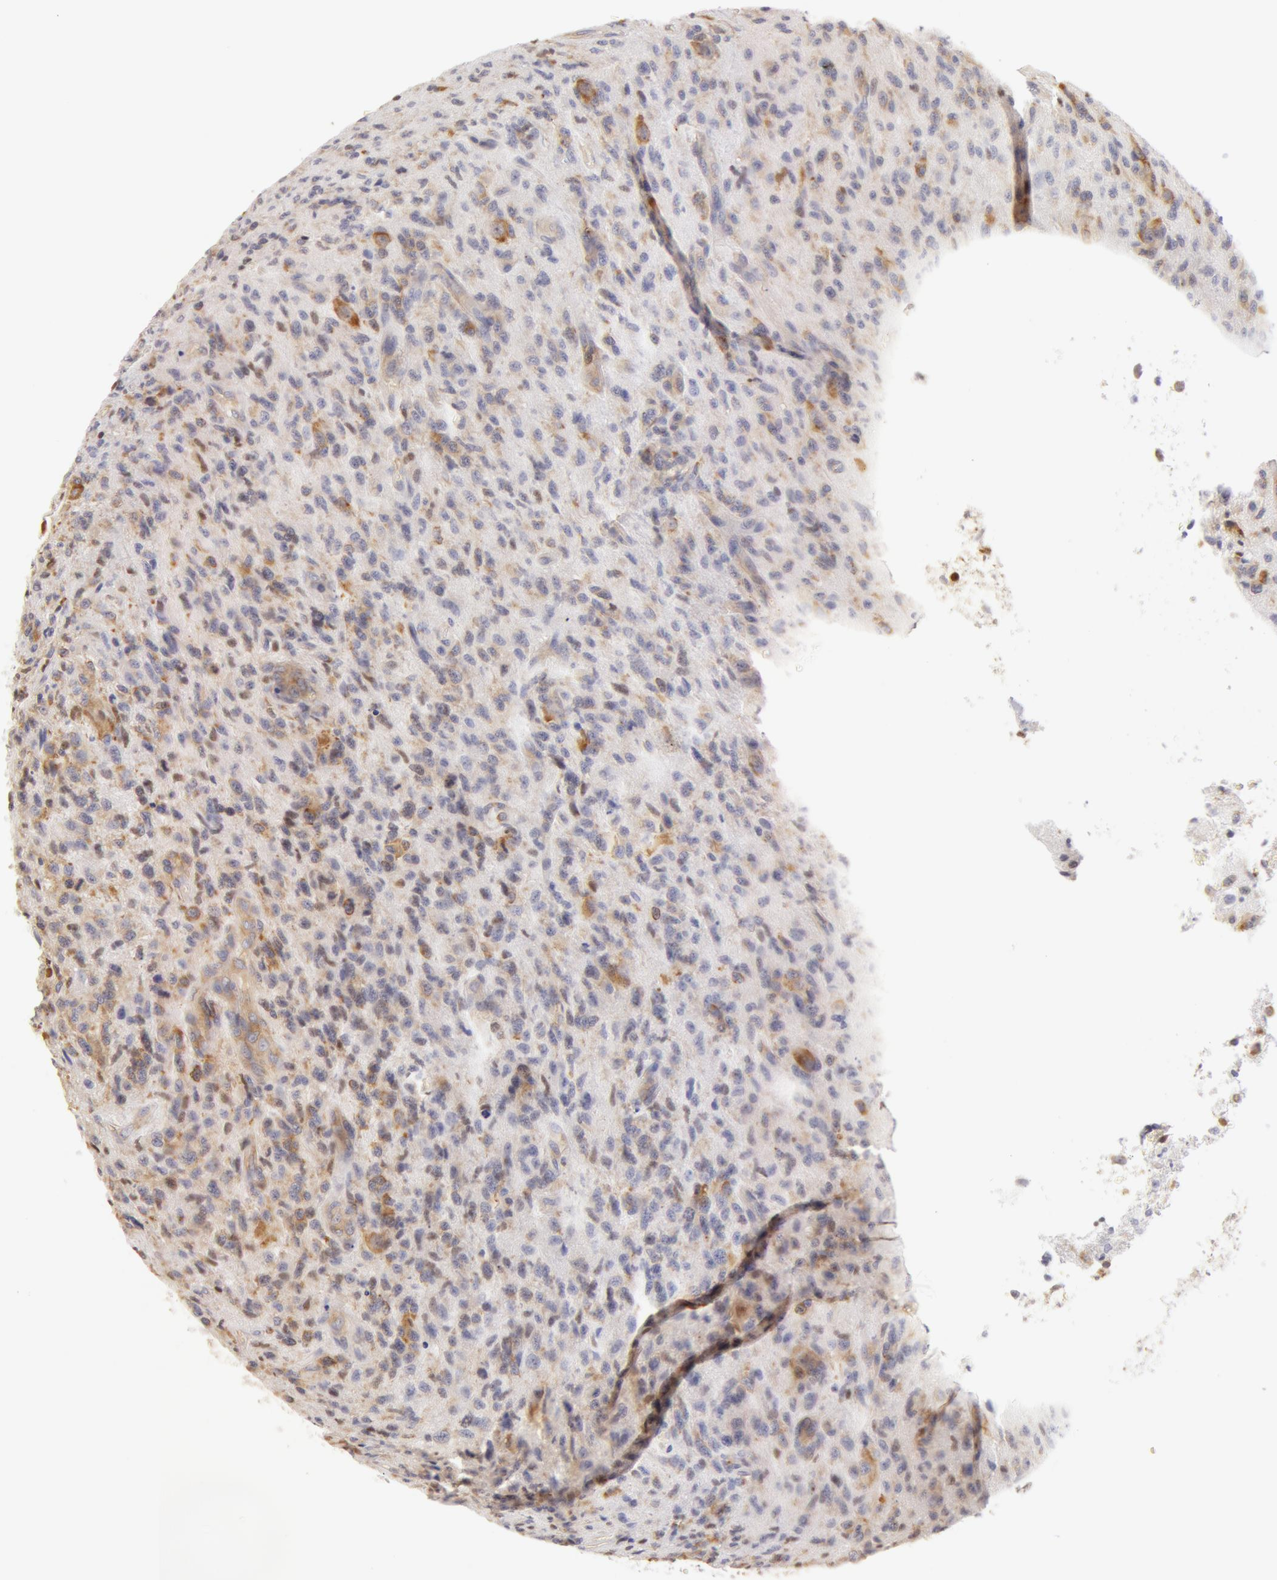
{"staining": {"intensity": "negative", "quantity": "none", "location": "none"}, "tissue": "glioma", "cell_type": "Tumor cells", "image_type": "cancer", "snomed": [{"axis": "morphology", "description": "Glioma, malignant, High grade"}, {"axis": "topography", "description": "Brain"}], "caption": "There is no significant positivity in tumor cells of malignant high-grade glioma.", "gene": "DDX3Y", "patient": {"sex": "male", "age": 36}}